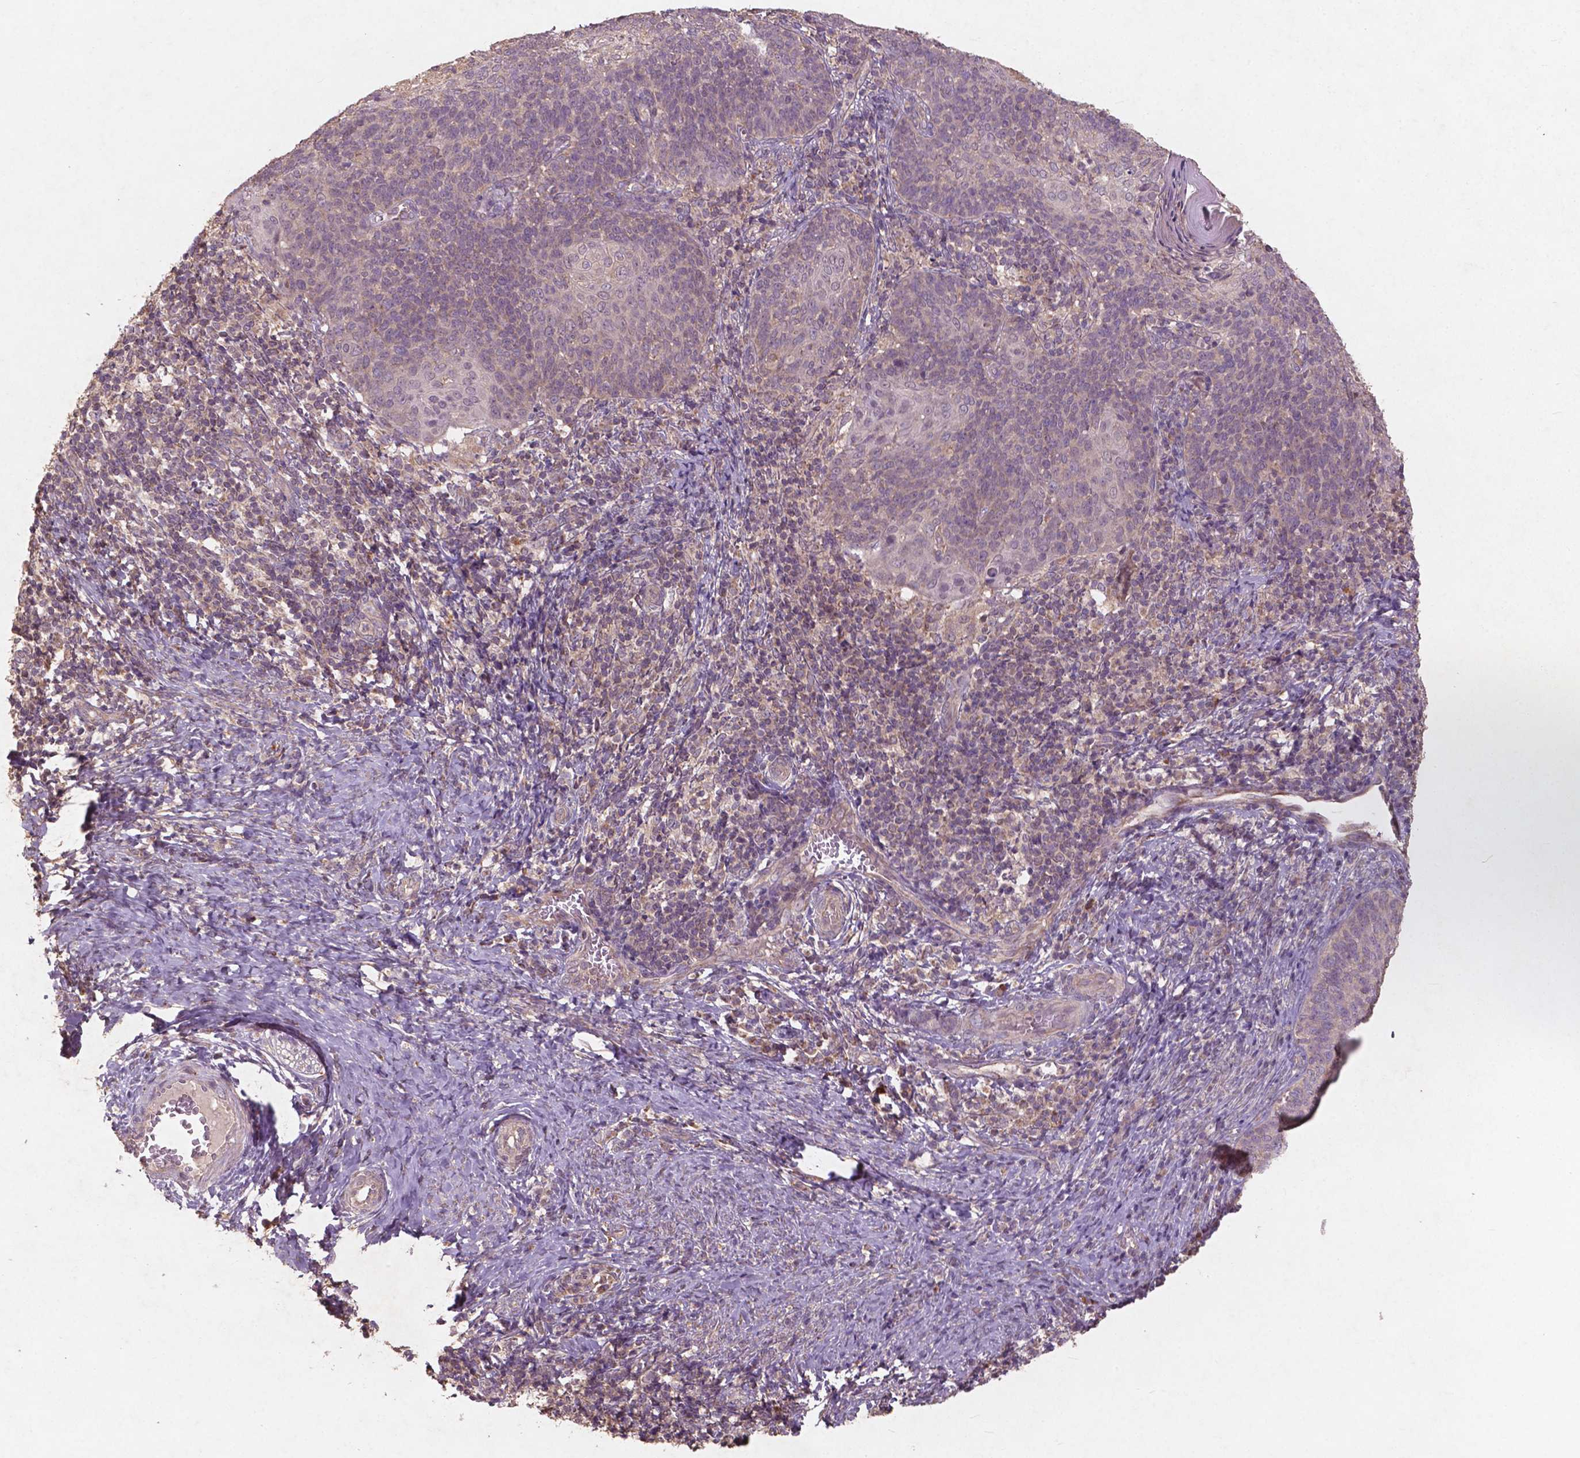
{"staining": {"intensity": "weak", "quantity": "25%-75%", "location": "cytoplasmic/membranous"}, "tissue": "cervical cancer", "cell_type": "Tumor cells", "image_type": "cancer", "snomed": [{"axis": "morphology", "description": "Normal tissue, NOS"}, {"axis": "morphology", "description": "Squamous cell carcinoma, NOS"}, {"axis": "topography", "description": "Cervix"}], "caption": "This image exhibits immunohistochemistry staining of human cervical cancer, with low weak cytoplasmic/membranous positivity in about 25%-75% of tumor cells.", "gene": "ST6GALNAC5", "patient": {"sex": "female", "age": 39}}